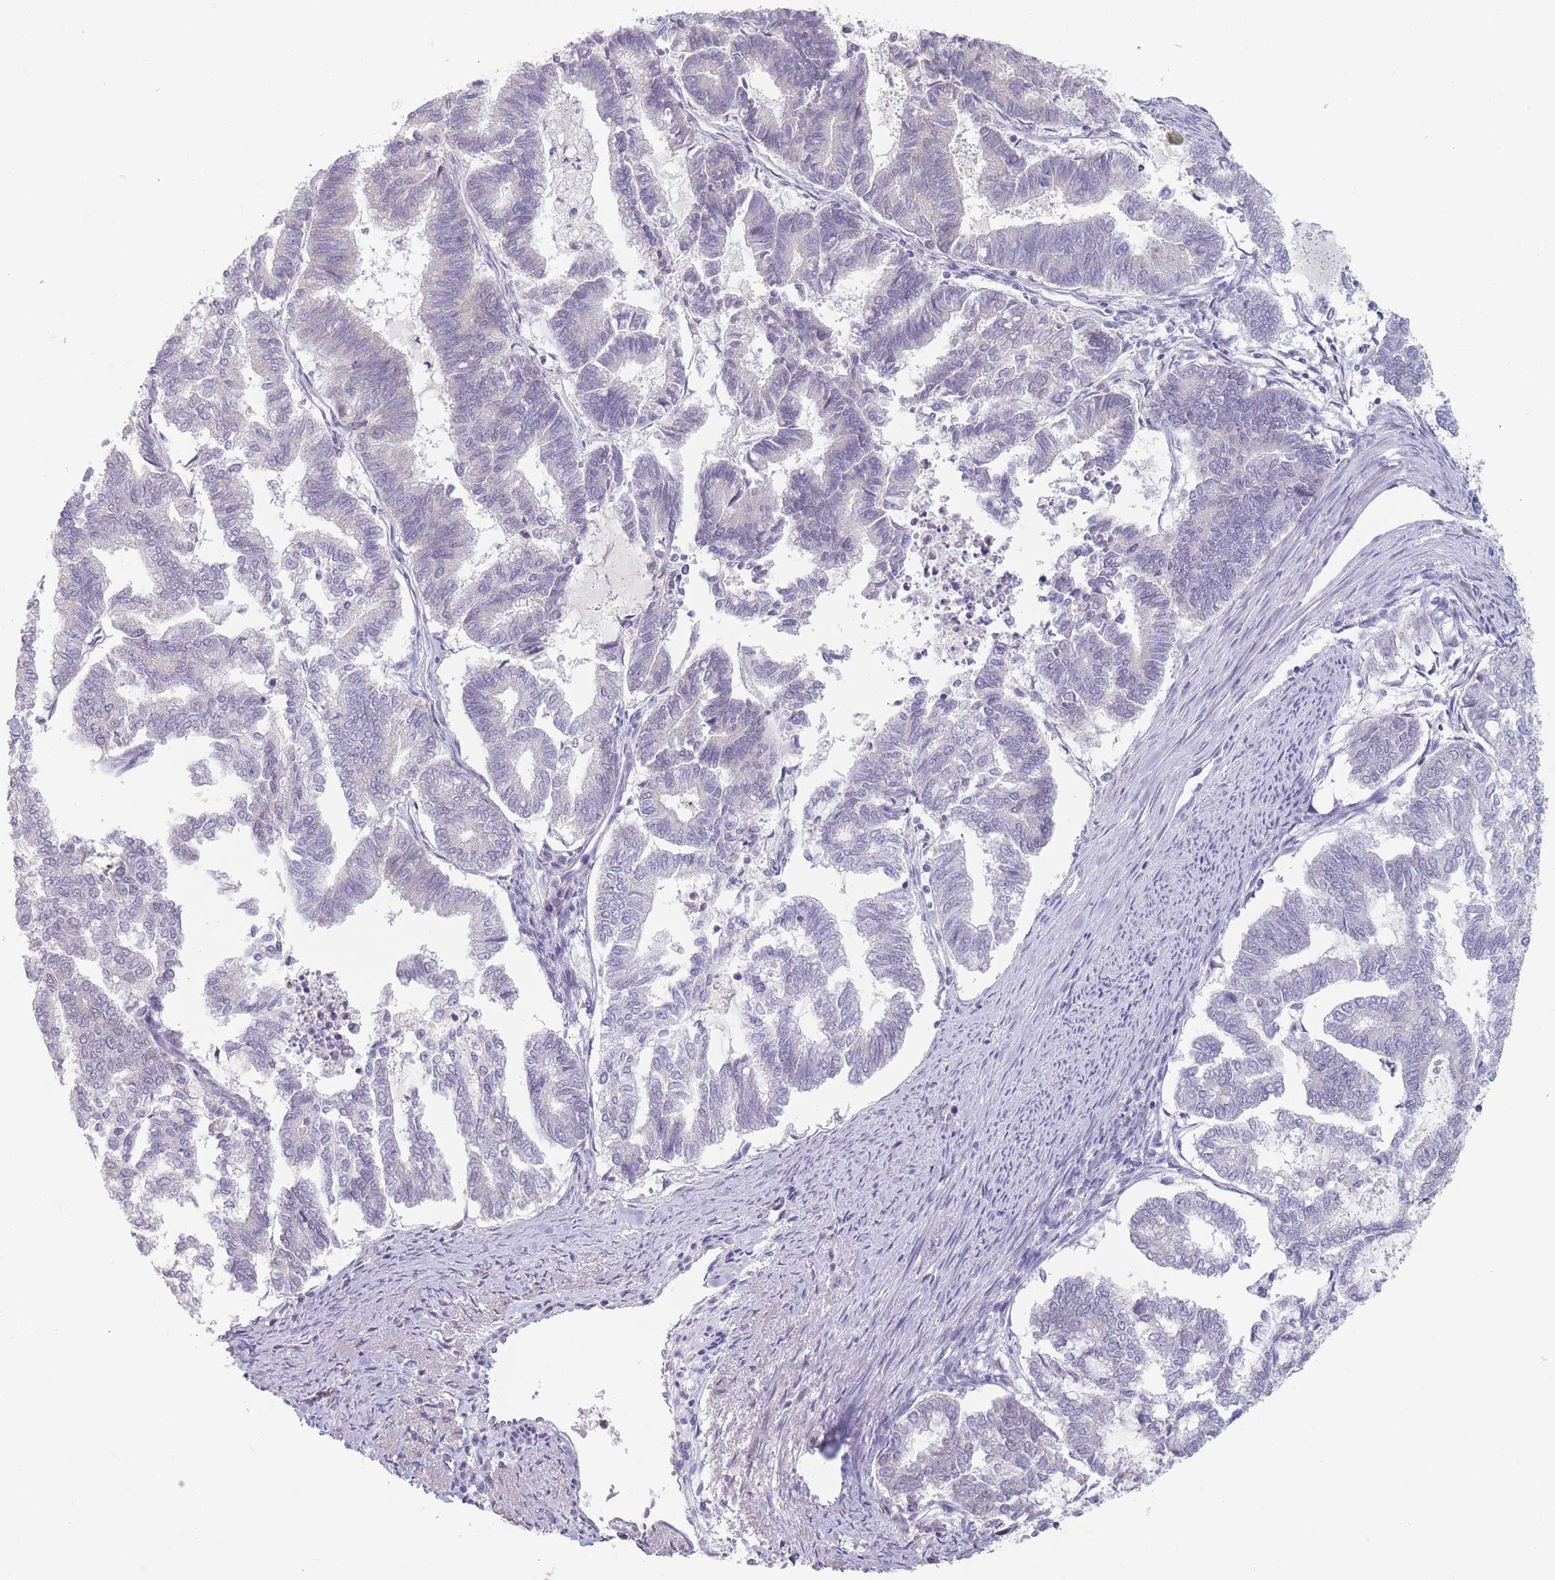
{"staining": {"intensity": "negative", "quantity": "none", "location": "none"}, "tissue": "endometrial cancer", "cell_type": "Tumor cells", "image_type": "cancer", "snomed": [{"axis": "morphology", "description": "Adenocarcinoma, NOS"}, {"axis": "topography", "description": "Endometrium"}], "caption": "Immunohistochemistry of adenocarcinoma (endometrial) displays no expression in tumor cells. The staining was performed using DAB to visualize the protein expression in brown, while the nuclei were stained in blue with hematoxylin (Magnification: 20x).", "gene": "ARID3B", "patient": {"sex": "female", "age": 79}}